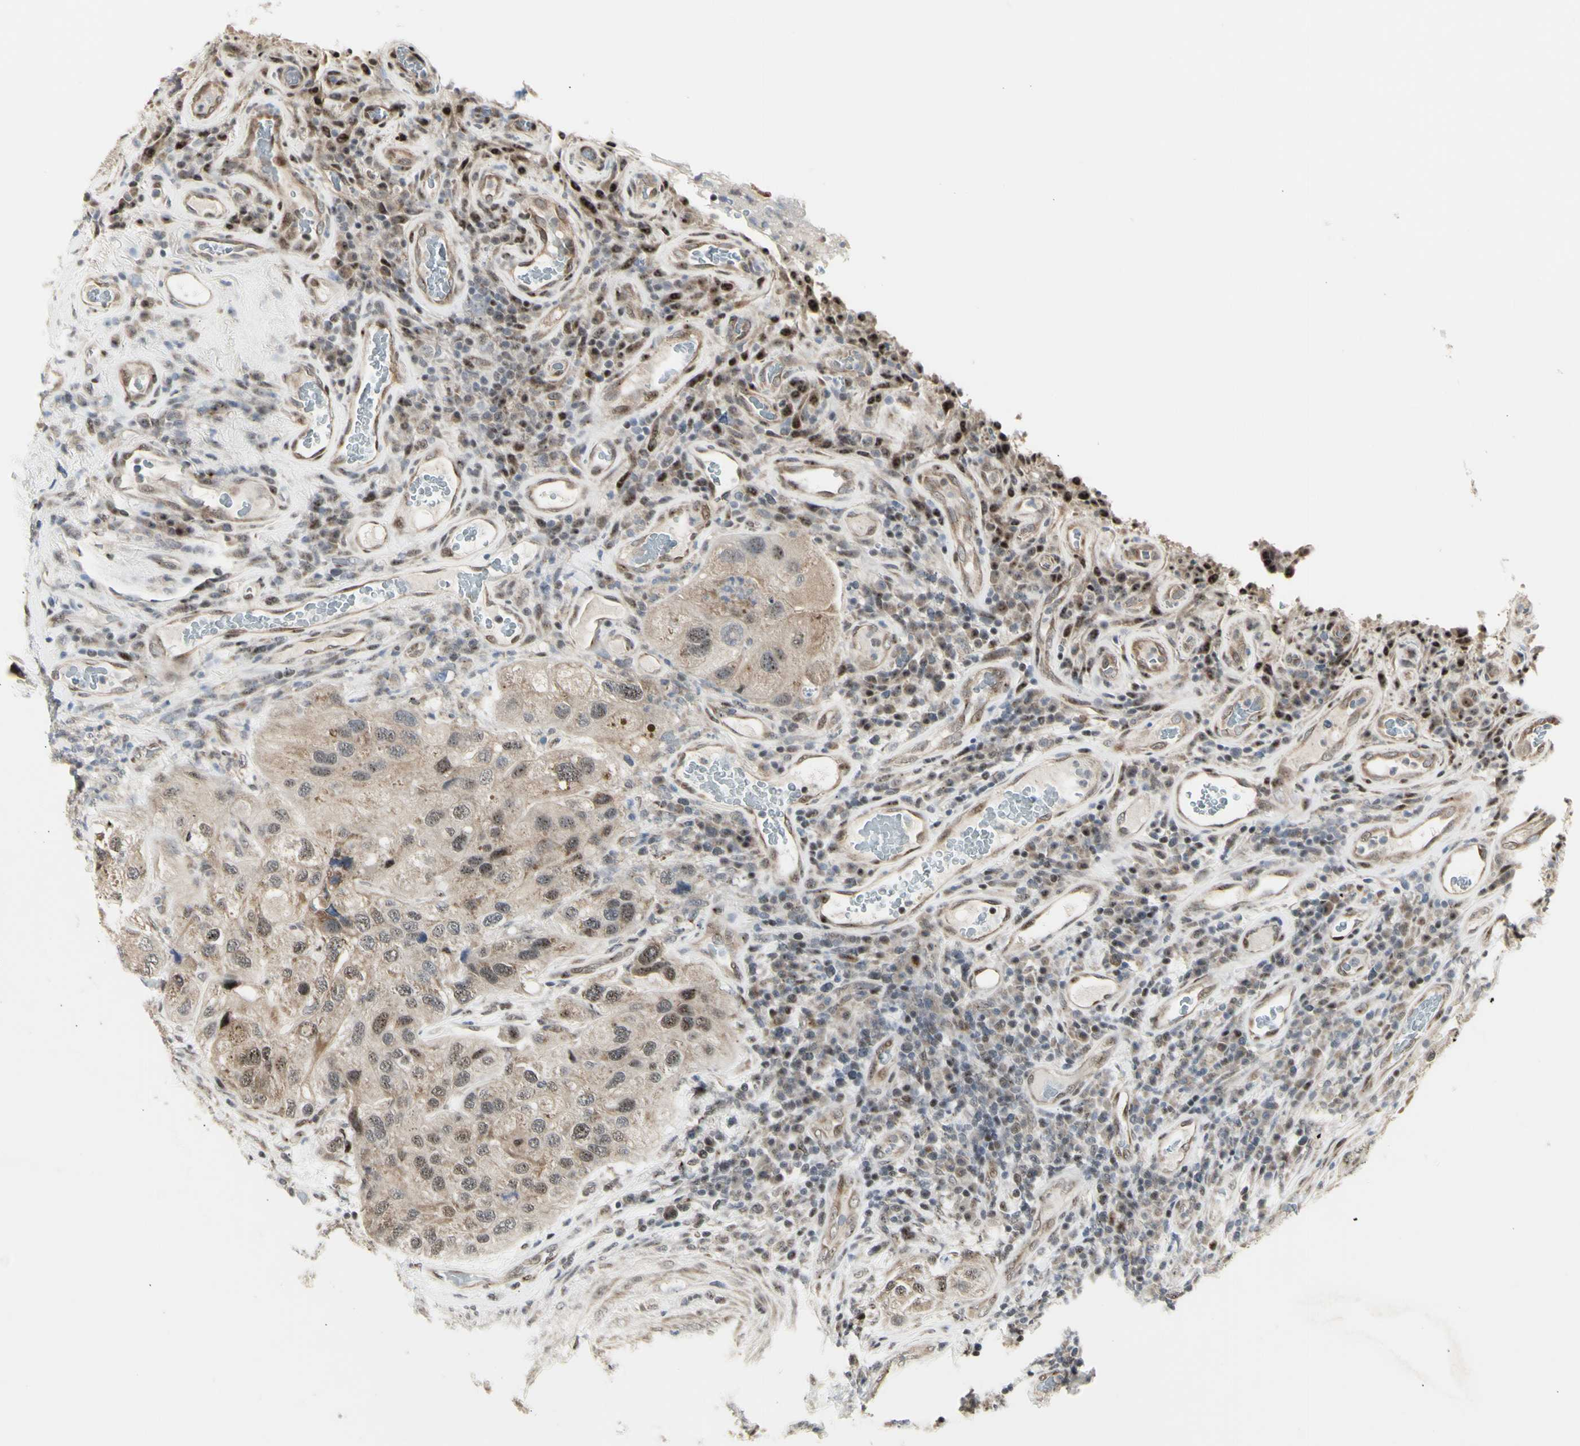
{"staining": {"intensity": "moderate", "quantity": ">75%", "location": "cytoplasmic/membranous,nuclear"}, "tissue": "urothelial cancer", "cell_type": "Tumor cells", "image_type": "cancer", "snomed": [{"axis": "morphology", "description": "Urothelial carcinoma, High grade"}, {"axis": "topography", "description": "Urinary bladder"}], "caption": "IHC photomicrograph of urothelial cancer stained for a protein (brown), which displays medium levels of moderate cytoplasmic/membranous and nuclear expression in approximately >75% of tumor cells.", "gene": "DHRS7B", "patient": {"sex": "female", "age": 64}}